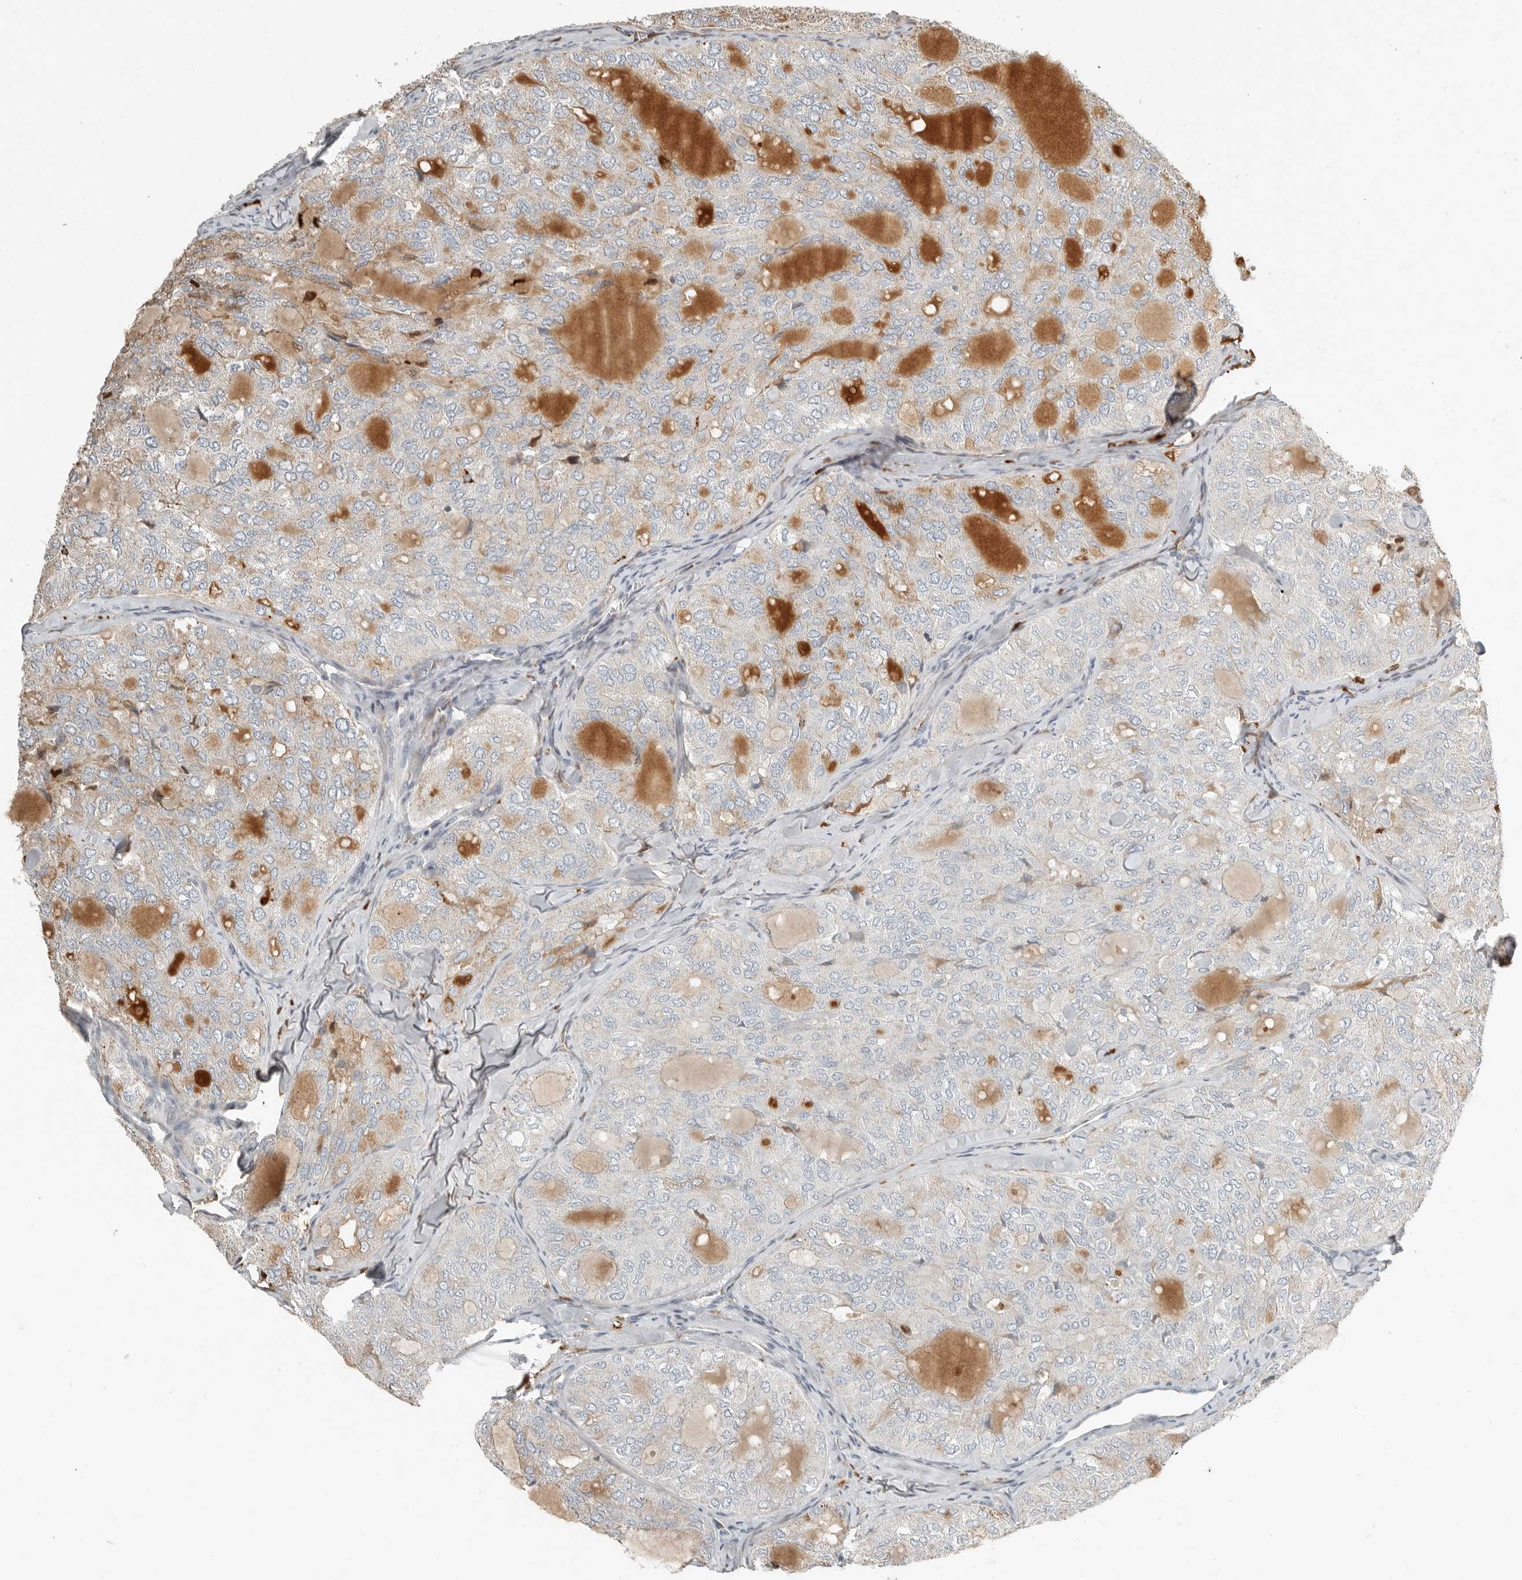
{"staining": {"intensity": "weak", "quantity": "<25%", "location": "cytoplasmic/membranous"}, "tissue": "thyroid cancer", "cell_type": "Tumor cells", "image_type": "cancer", "snomed": [{"axis": "morphology", "description": "Follicular adenoma carcinoma, NOS"}, {"axis": "topography", "description": "Thyroid gland"}], "caption": "DAB immunohistochemical staining of thyroid follicular adenoma carcinoma shows no significant staining in tumor cells.", "gene": "KLHL38", "patient": {"sex": "male", "age": 75}}